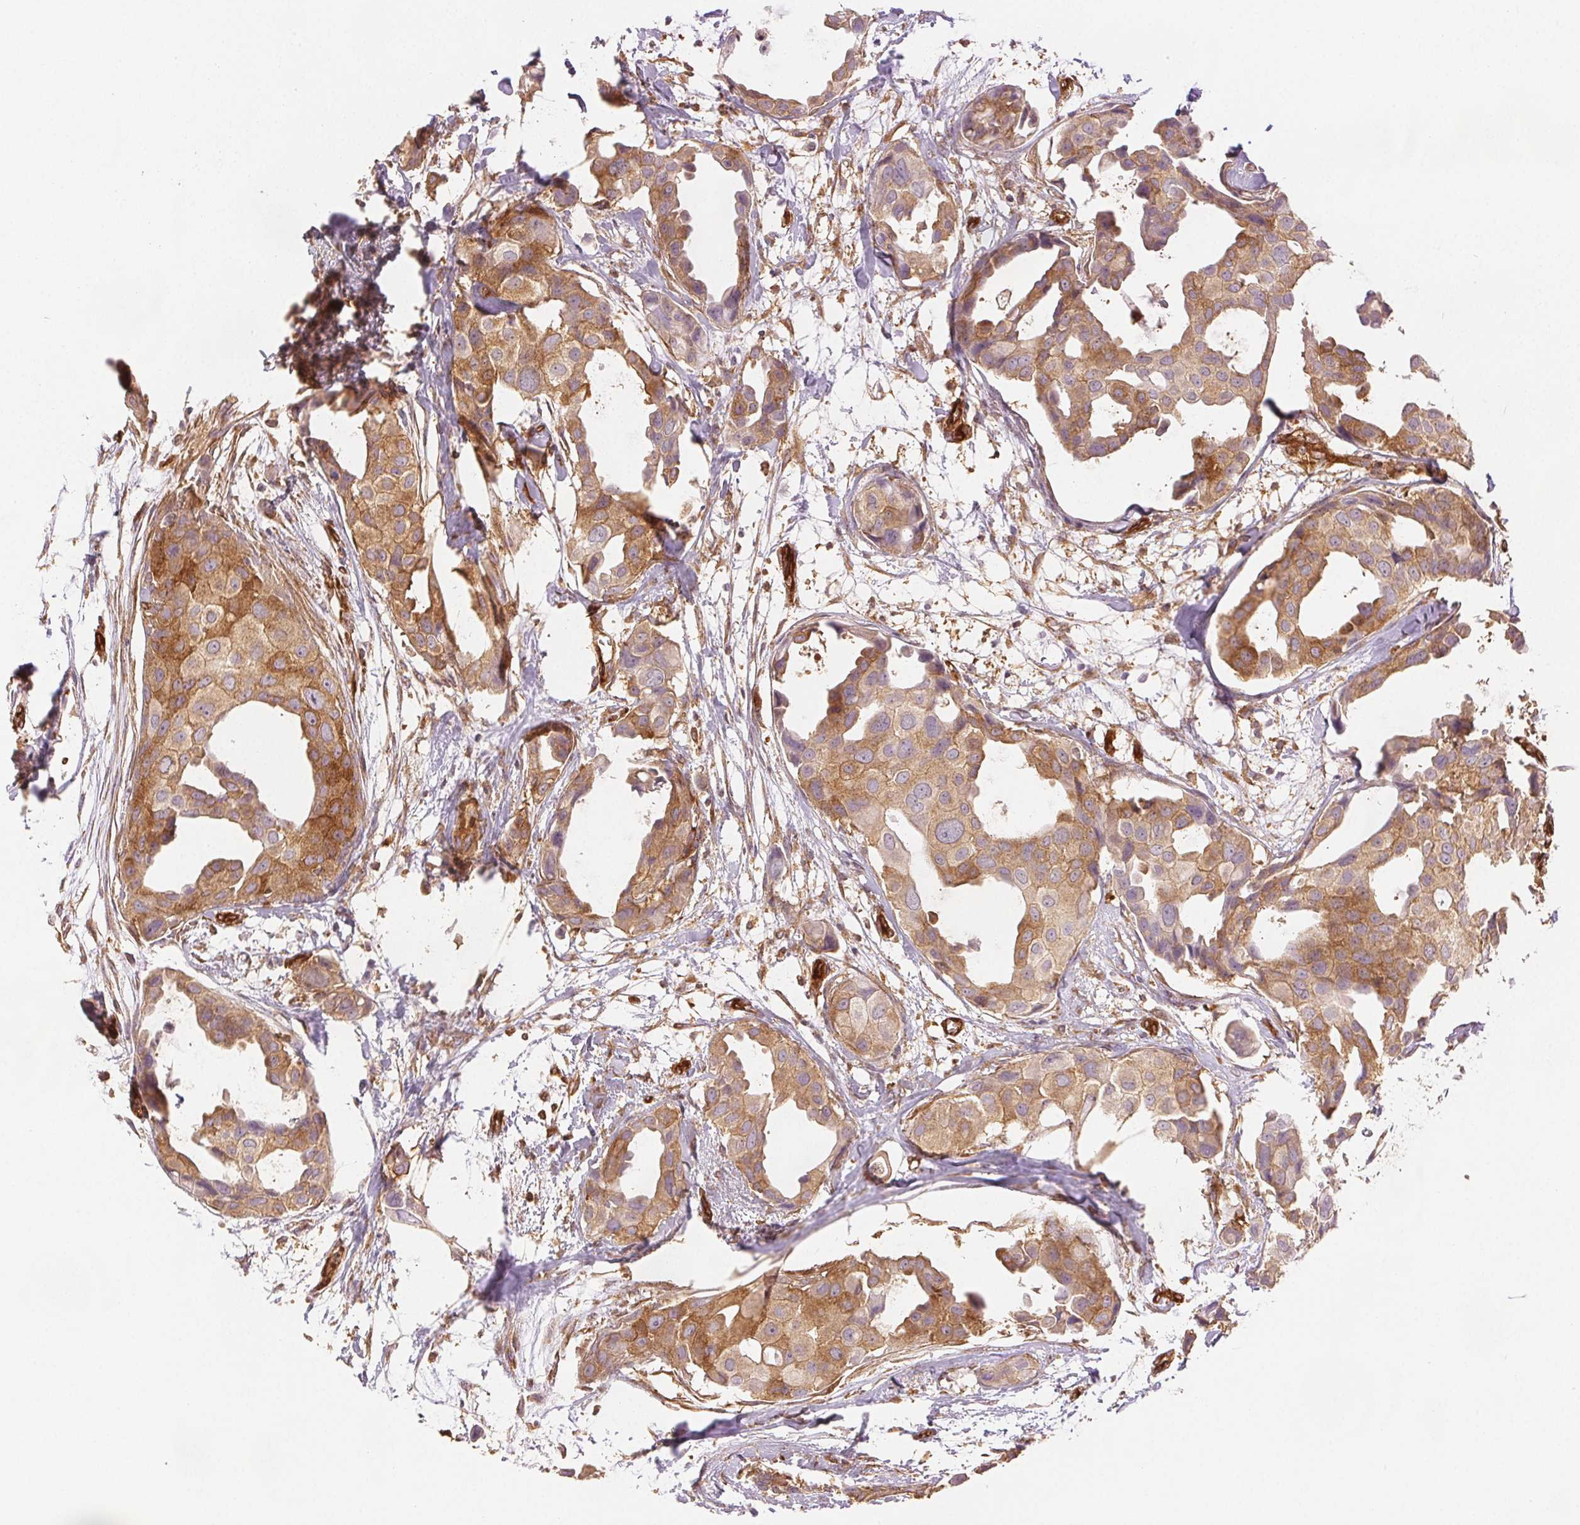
{"staining": {"intensity": "moderate", "quantity": ">75%", "location": "cytoplasmic/membranous"}, "tissue": "breast cancer", "cell_type": "Tumor cells", "image_type": "cancer", "snomed": [{"axis": "morphology", "description": "Duct carcinoma"}, {"axis": "topography", "description": "Breast"}], "caption": "Tumor cells exhibit medium levels of moderate cytoplasmic/membranous positivity in about >75% of cells in human breast infiltrating ductal carcinoma.", "gene": "DIAPH2", "patient": {"sex": "female", "age": 38}}